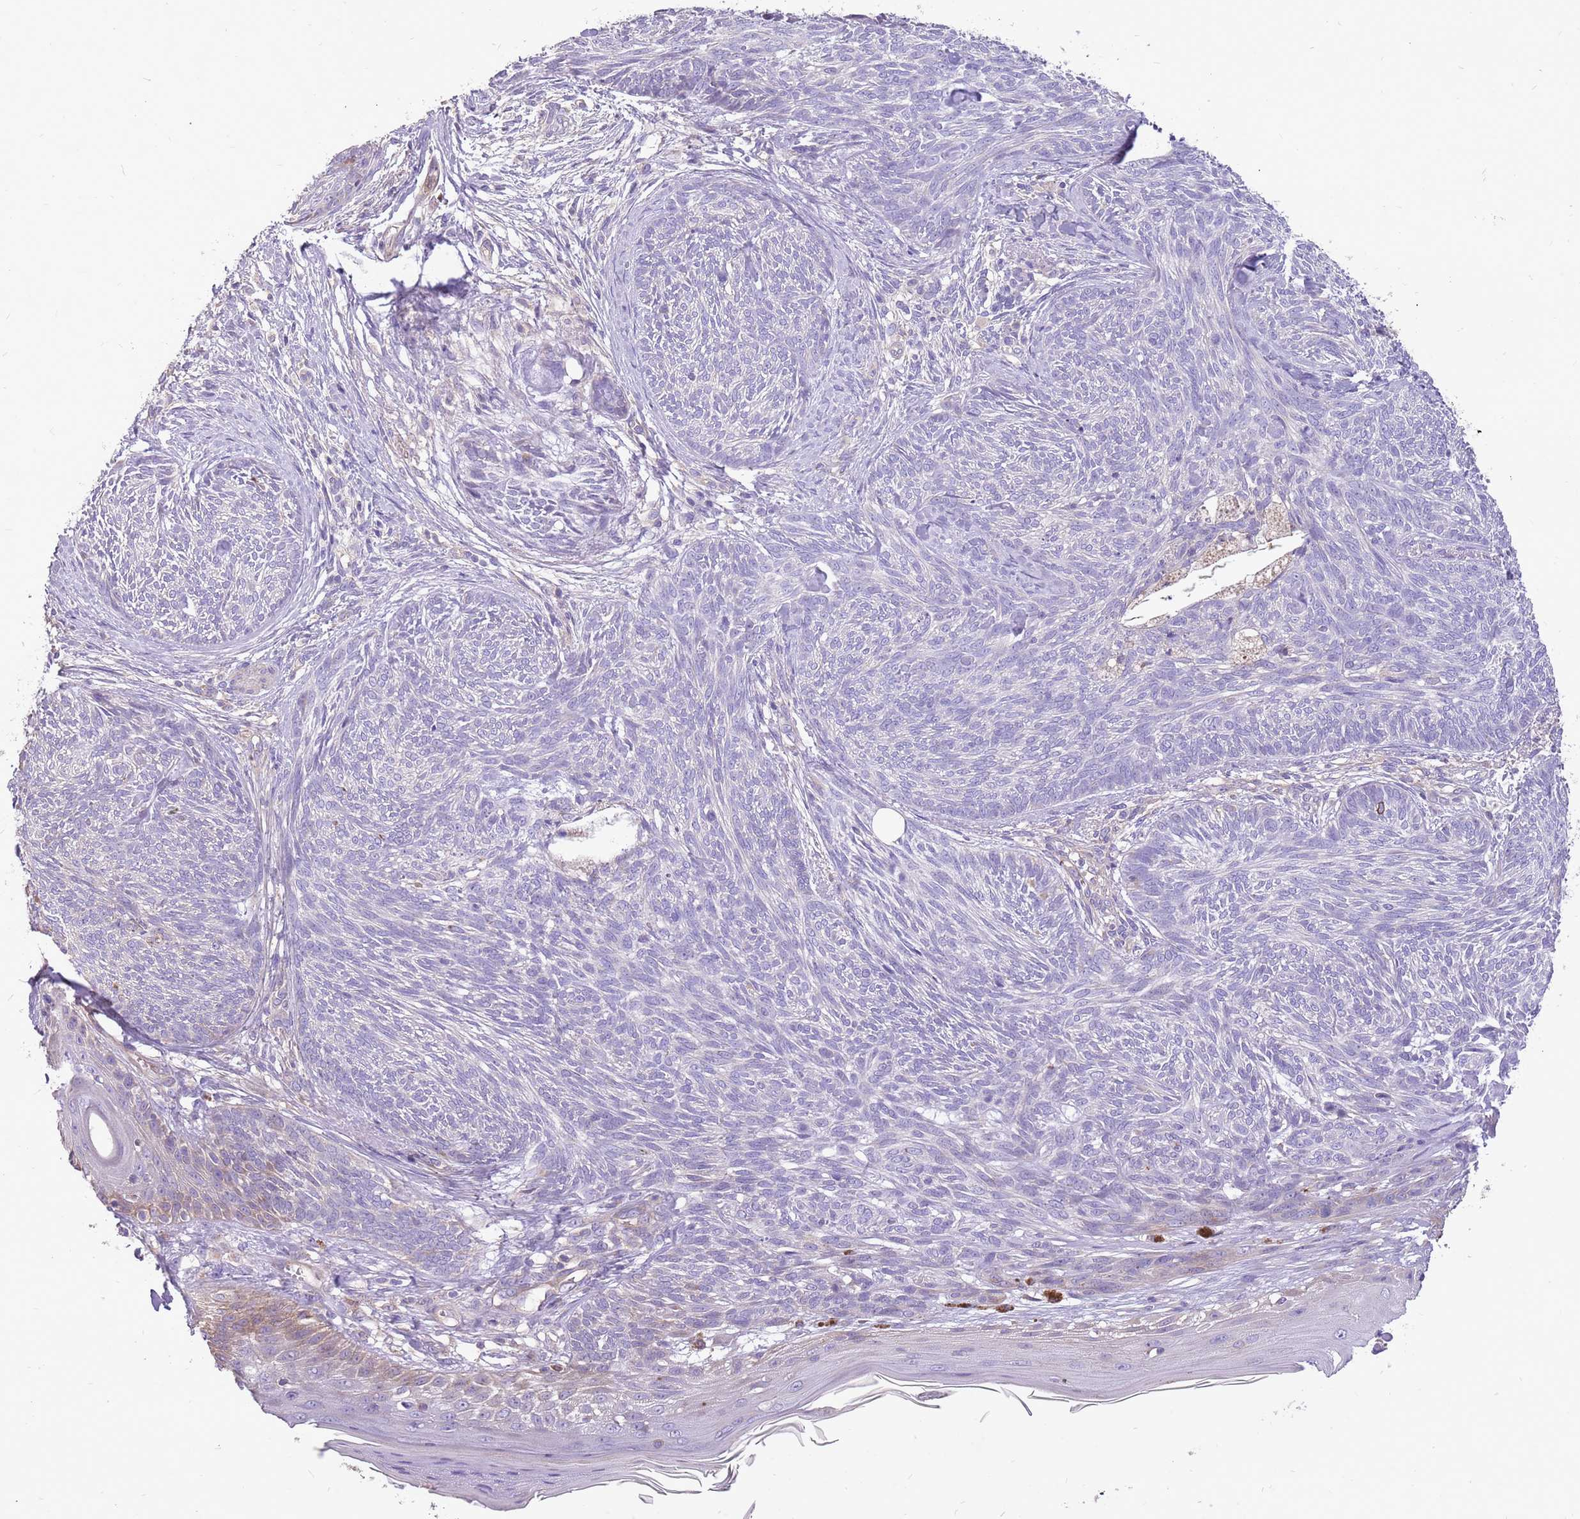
{"staining": {"intensity": "negative", "quantity": "none", "location": "none"}, "tissue": "skin cancer", "cell_type": "Tumor cells", "image_type": "cancer", "snomed": [{"axis": "morphology", "description": "Basal cell carcinoma"}, {"axis": "topography", "description": "Skin"}], "caption": "Tumor cells show no significant protein expression in skin cancer (basal cell carcinoma).", "gene": "WASHC4", "patient": {"sex": "male", "age": 73}}